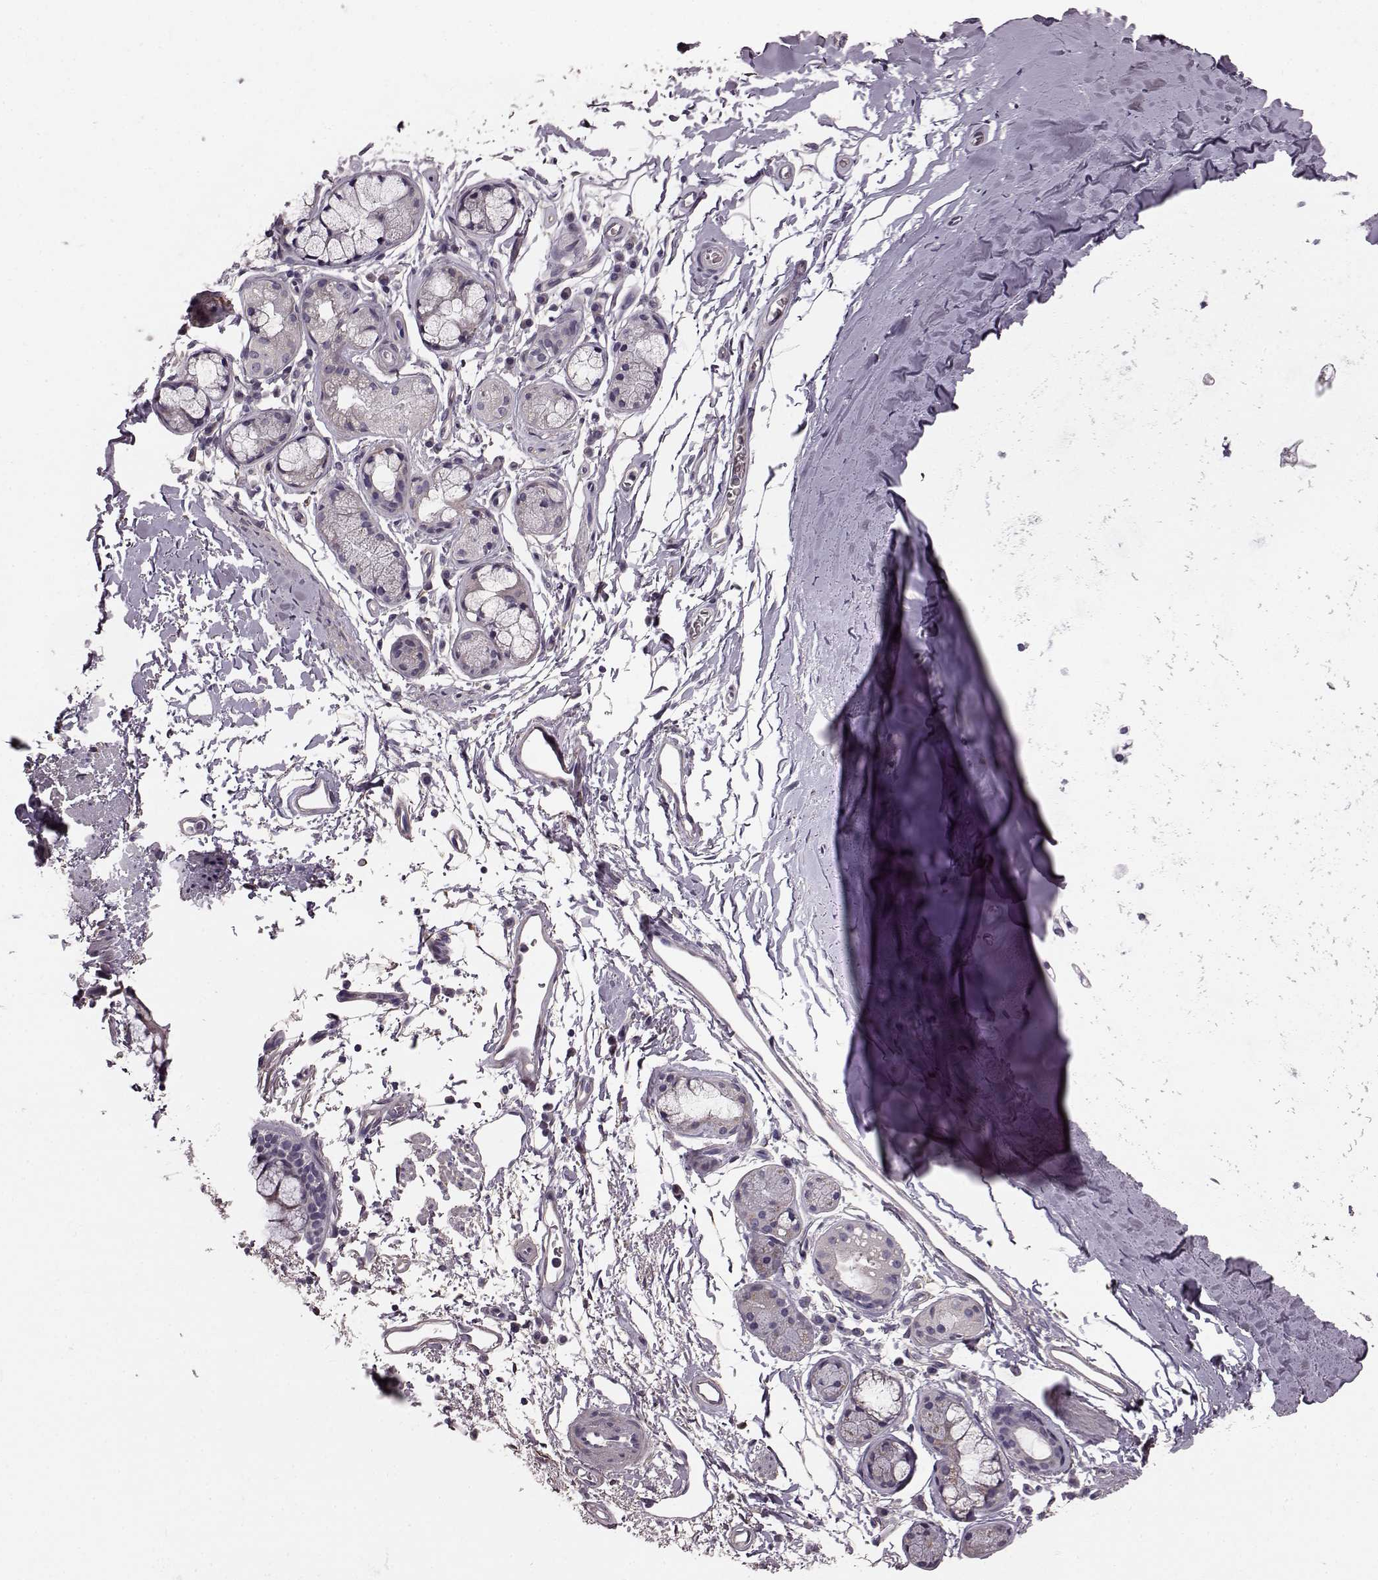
{"staining": {"intensity": "negative", "quantity": "none", "location": "none"}, "tissue": "adipose tissue", "cell_type": "Adipocytes", "image_type": "normal", "snomed": [{"axis": "morphology", "description": "Normal tissue, NOS"}, {"axis": "topography", "description": "Lymph node"}, {"axis": "topography", "description": "Bronchus"}], "caption": "Immunohistochemistry (IHC) of unremarkable adipose tissue exhibits no expression in adipocytes.", "gene": "GRK1", "patient": {"sex": "female", "age": 70}}